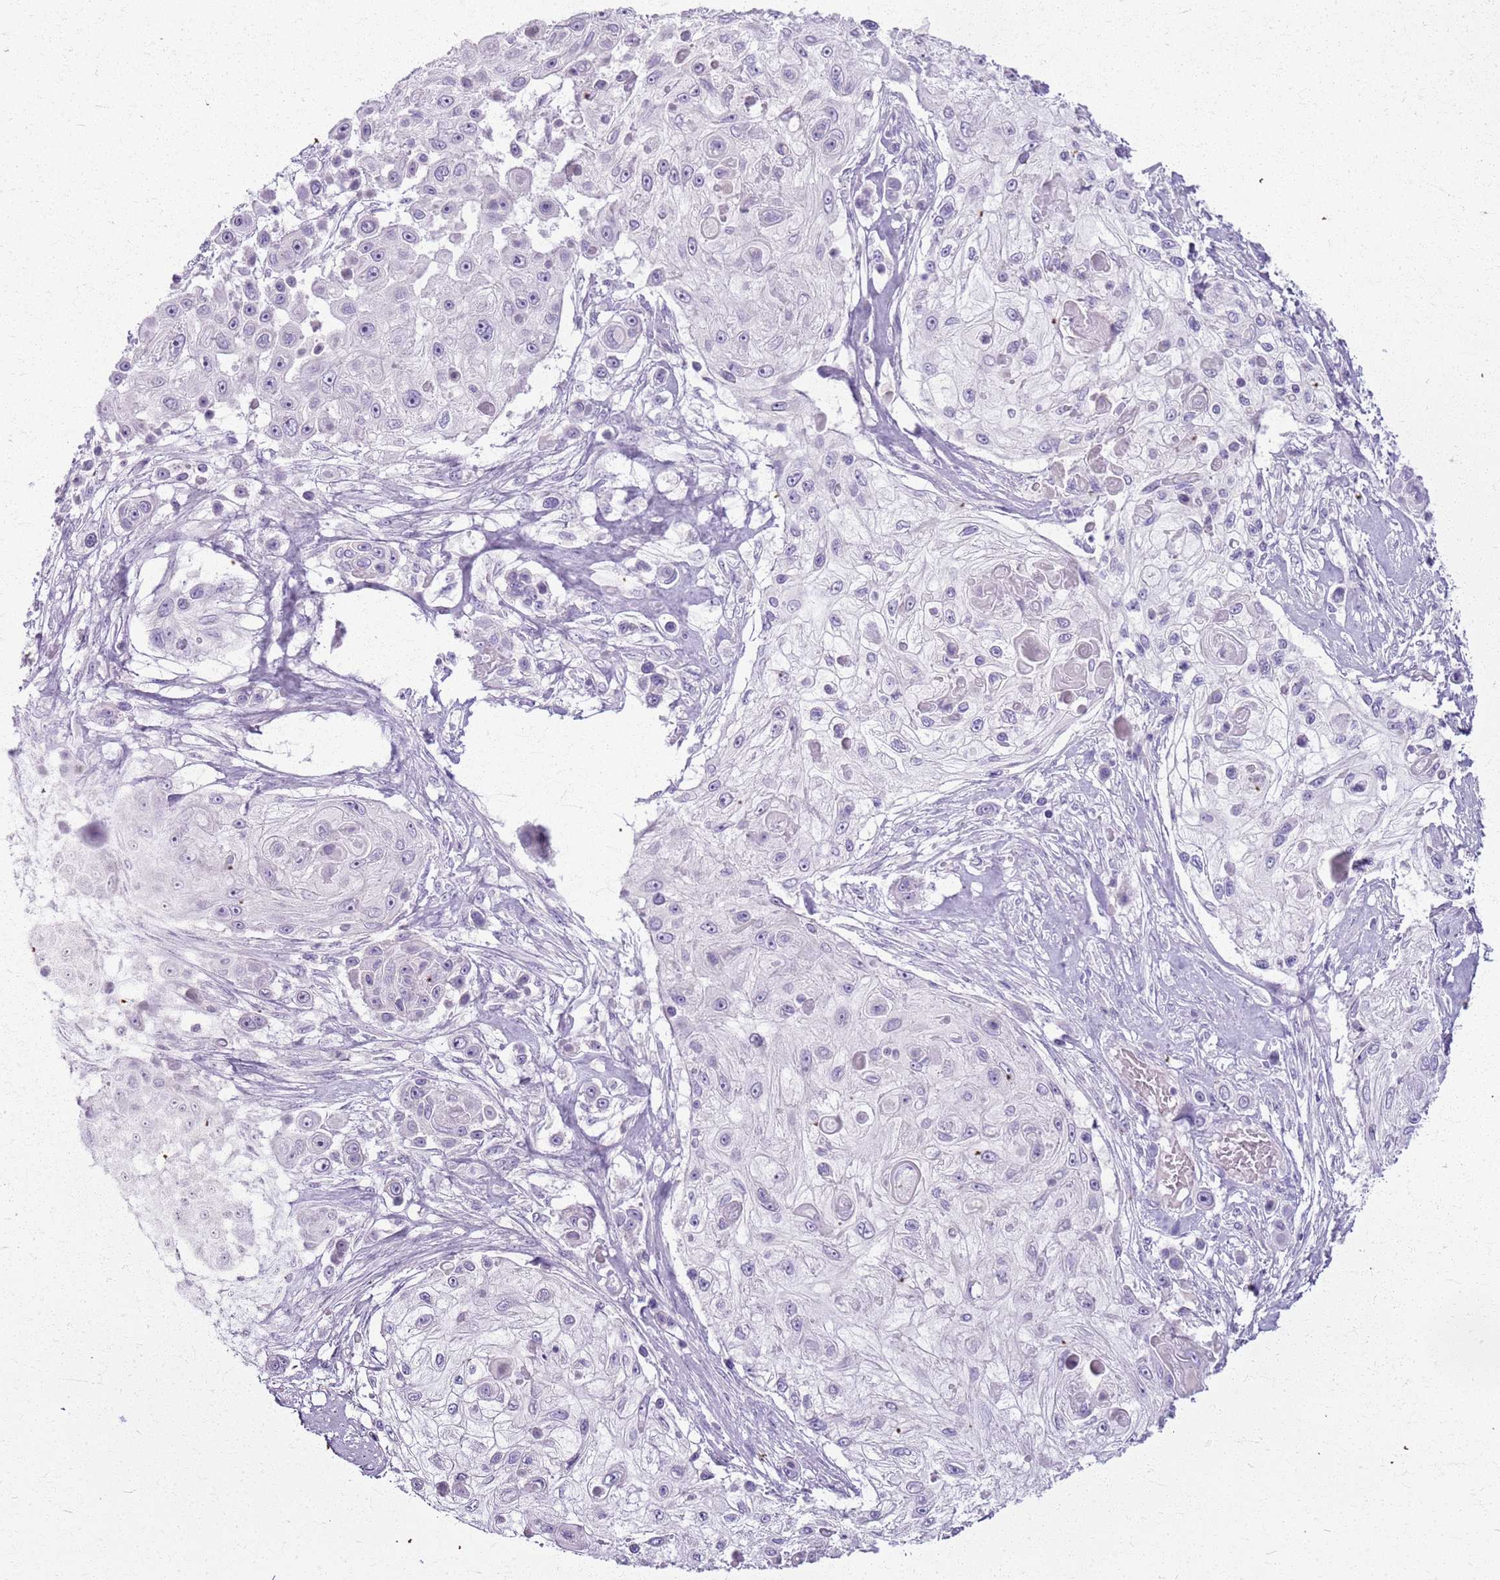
{"staining": {"intensity": "negative", "quantity": "none", "location": "none"}, "tissue": "skin cancer", "cell_type": "Tumor cells", "image_type": "cancer", "snomed": [{"axis": "morphology", "description": "Squamous cell carcinoma, NOS"}, {"axis": "topography", "description": "Skin"}], "caption": "Histopathology image shows no significant protein positivity in tumor cells of skin cancer (squamous cell carcinoma).", "gene": "CSRP3", "patient": {"sex": "male", "age": 67}}